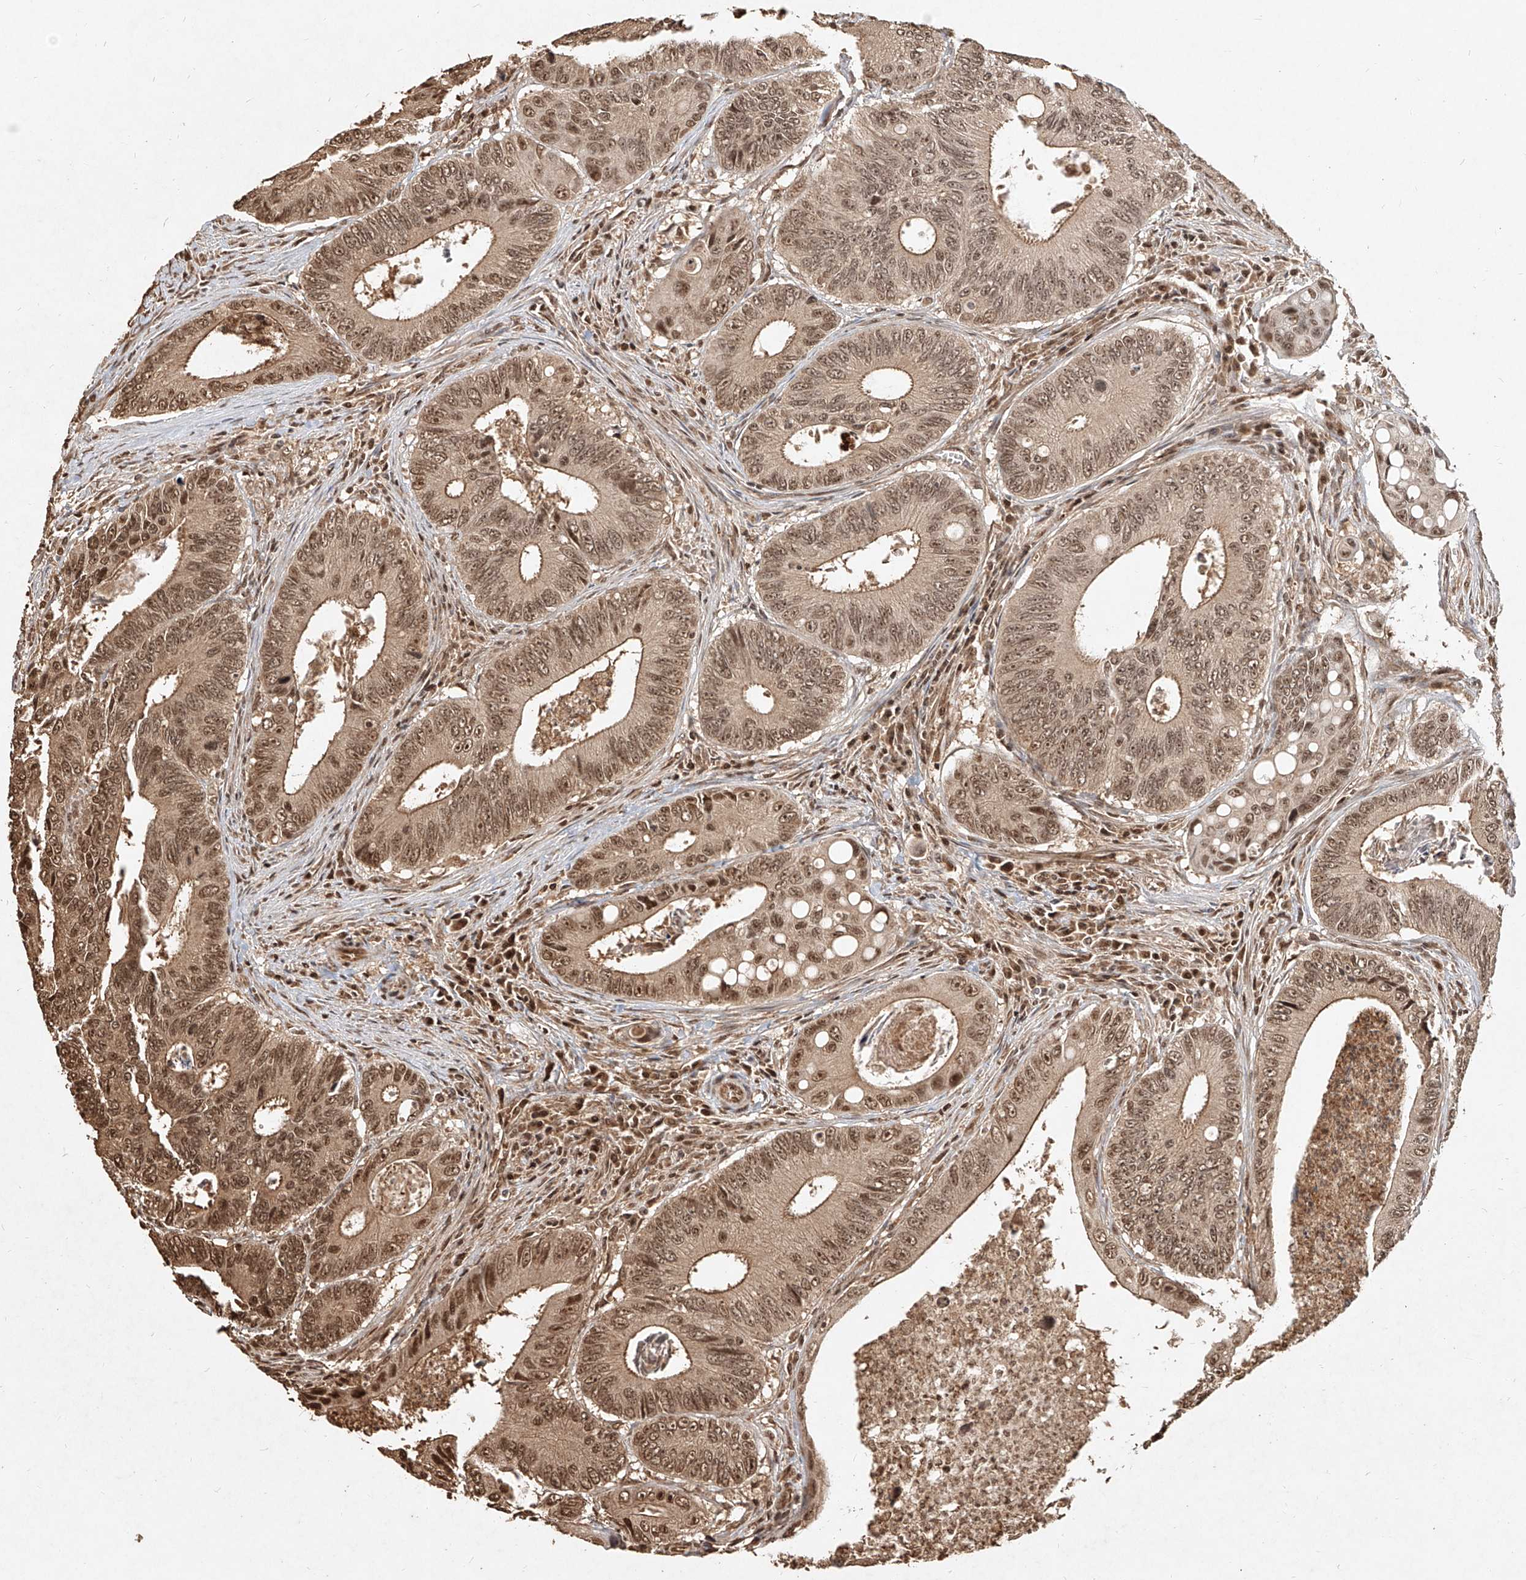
{"staining": {"intensity": "moderate", "quantity": ">75%", "location": "cytoplasmic/membranous,nuclear"}, "tissue": "colorectal cancer", "cell_type": "Tumor cells", "image_type": "cancer", "snomed": [{"axis": "morphology", "description": "Inflammation, NOS"}, {"axis": "morphology", "description": "Adenocarcinoma, NOS"}, {"axis": "topography", "description": "Colon"}], "caption": "Protein analysis of colorectal cancer tissue shows moderate cytoplasmic/membranous and nuclear positivity in approximately >75% of tumor cells.", "gene": "UBE2K", "patient": {"sex": "male", "age": 72}}